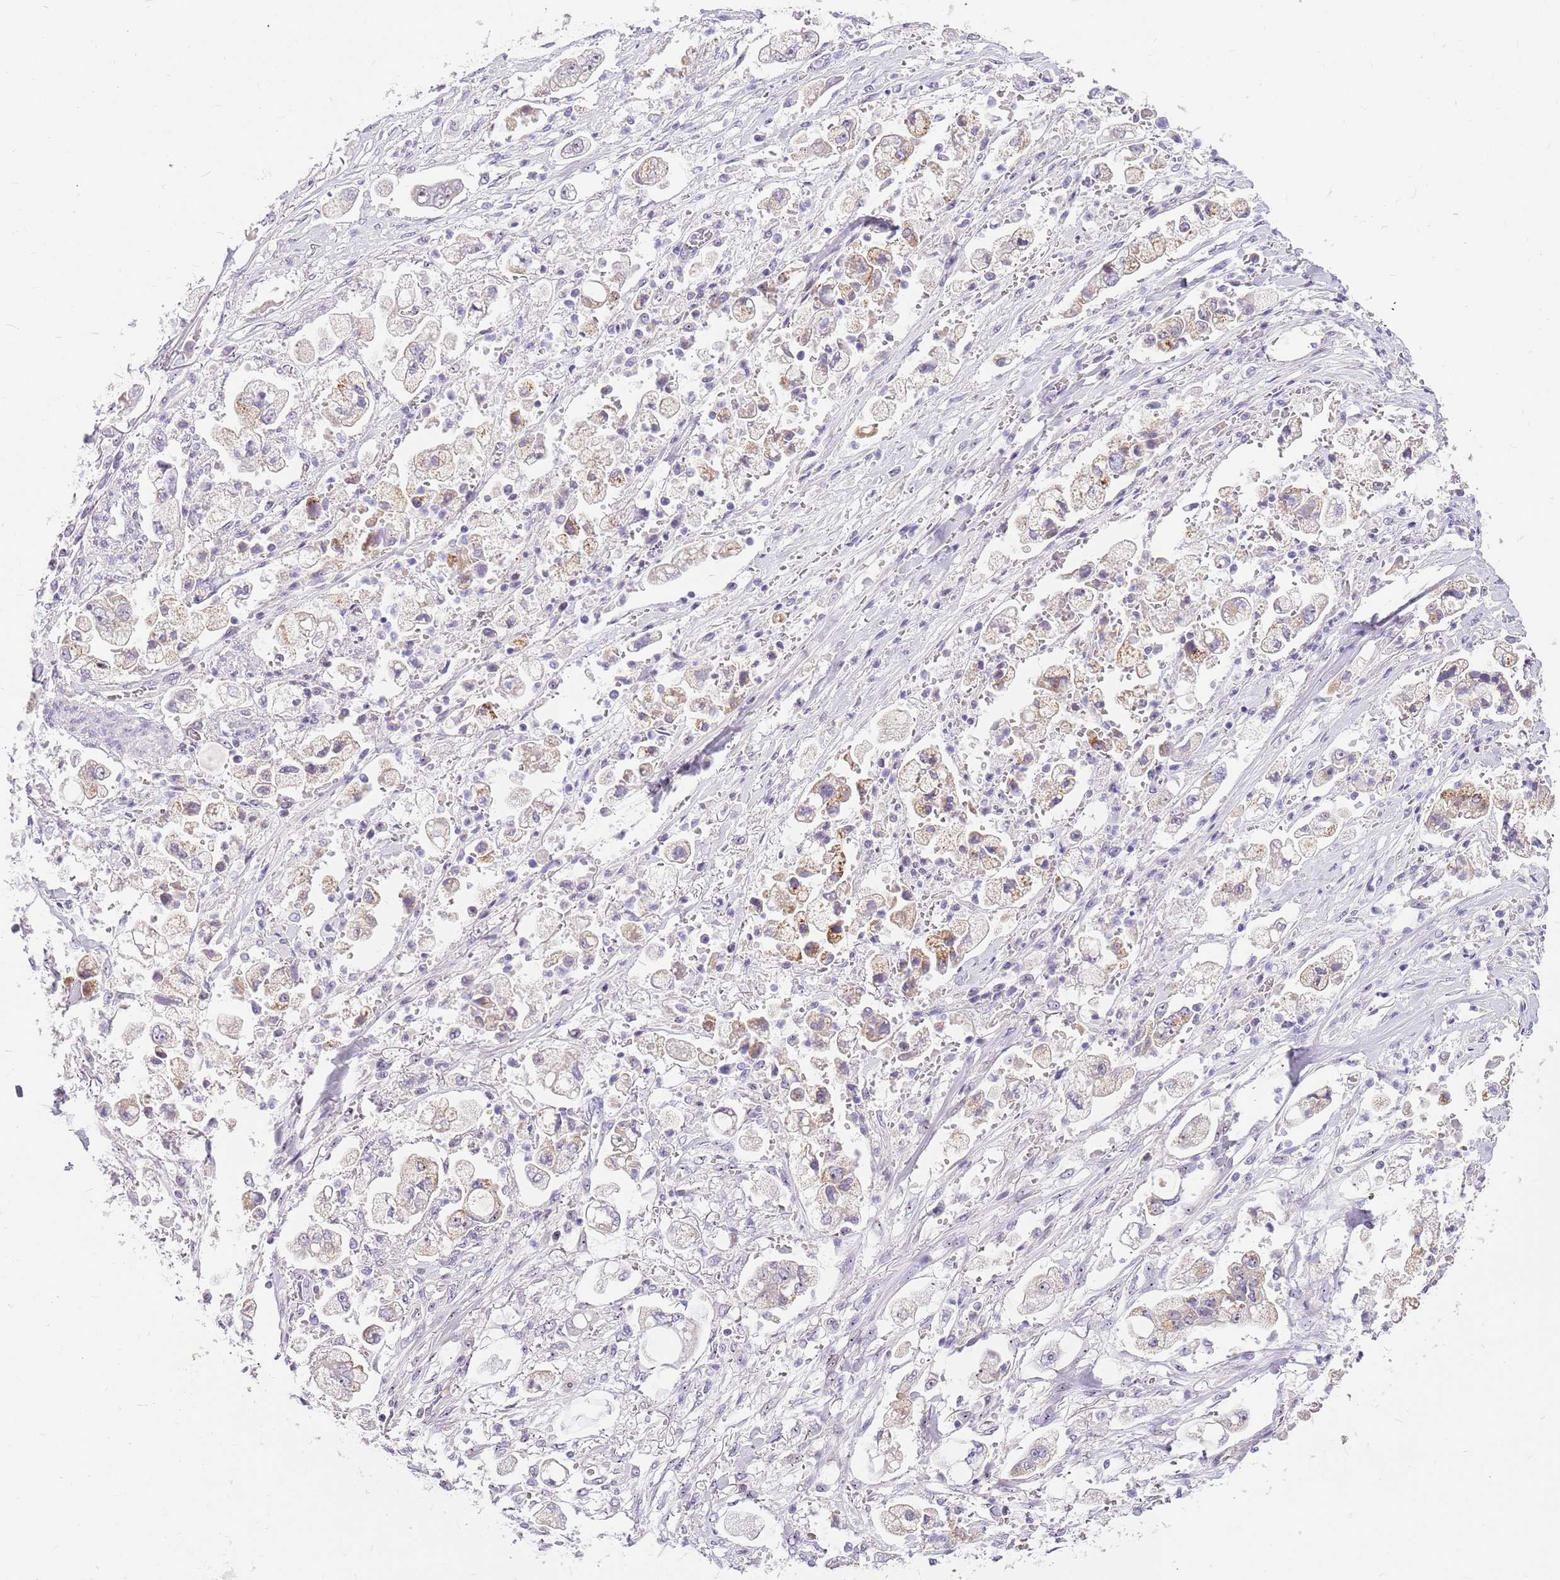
{"staining": {"intensity": "moderate", "quantity": "<25%", "location": "cytoplasmic/membranous"}, "tissue": "stomach cancer", "cell_type": "Tumor cells", "image_type": "cancer", "snomed": [{"axis": "morphology", "description": "Adenocarcinoma, NOS"}, {"axis": "topography", "description": "Stomach"}], "caption": "Adenocarcinoma (stomach) stained with a brown dye exhibits moderate cytoplasmic/membranous positive expression in approximately <25% of tumor cells.", "gene": "DNAJA3", "patient": {"sex": "male", "age": 62}}